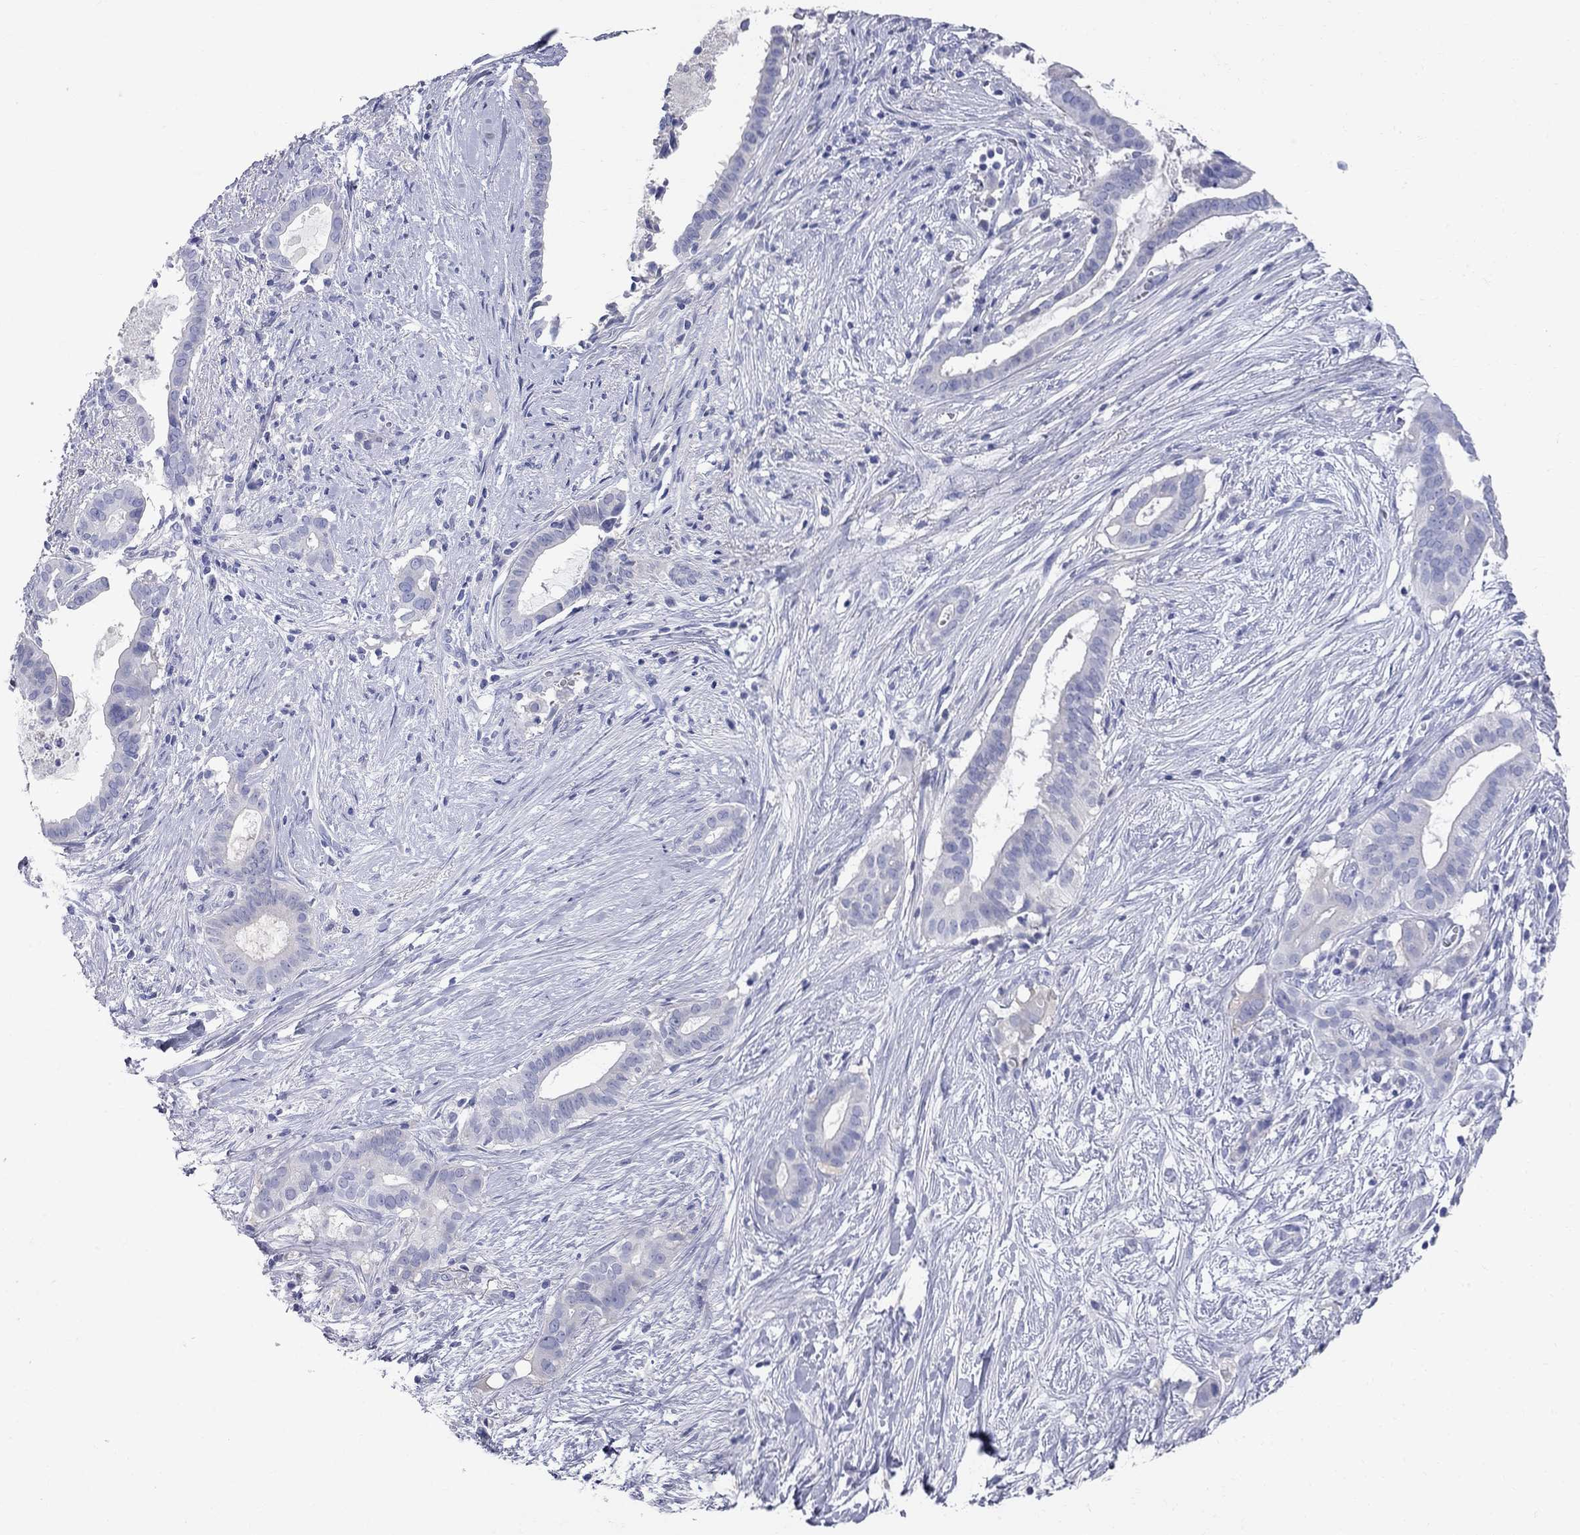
{"staining": {"intensity": "negative", "quantity": "none", "location": "none"}, "tissue": "pancreatic cancer", "cell_type": "Tumor cells", "image_type": "cancer", "snomed": [{"axis": "morphology", "description": "Adenocarcinoma, NOS"}, {"axis": "topography", "description": "Pancreas"}], "caption": "A histopathology image of adenocarcinoma (pancreatic) stained for a protein exhibits no brown staining in tumor cells.", "gene": "AOX1", "patient": {"sex": "male", "age": 61}}